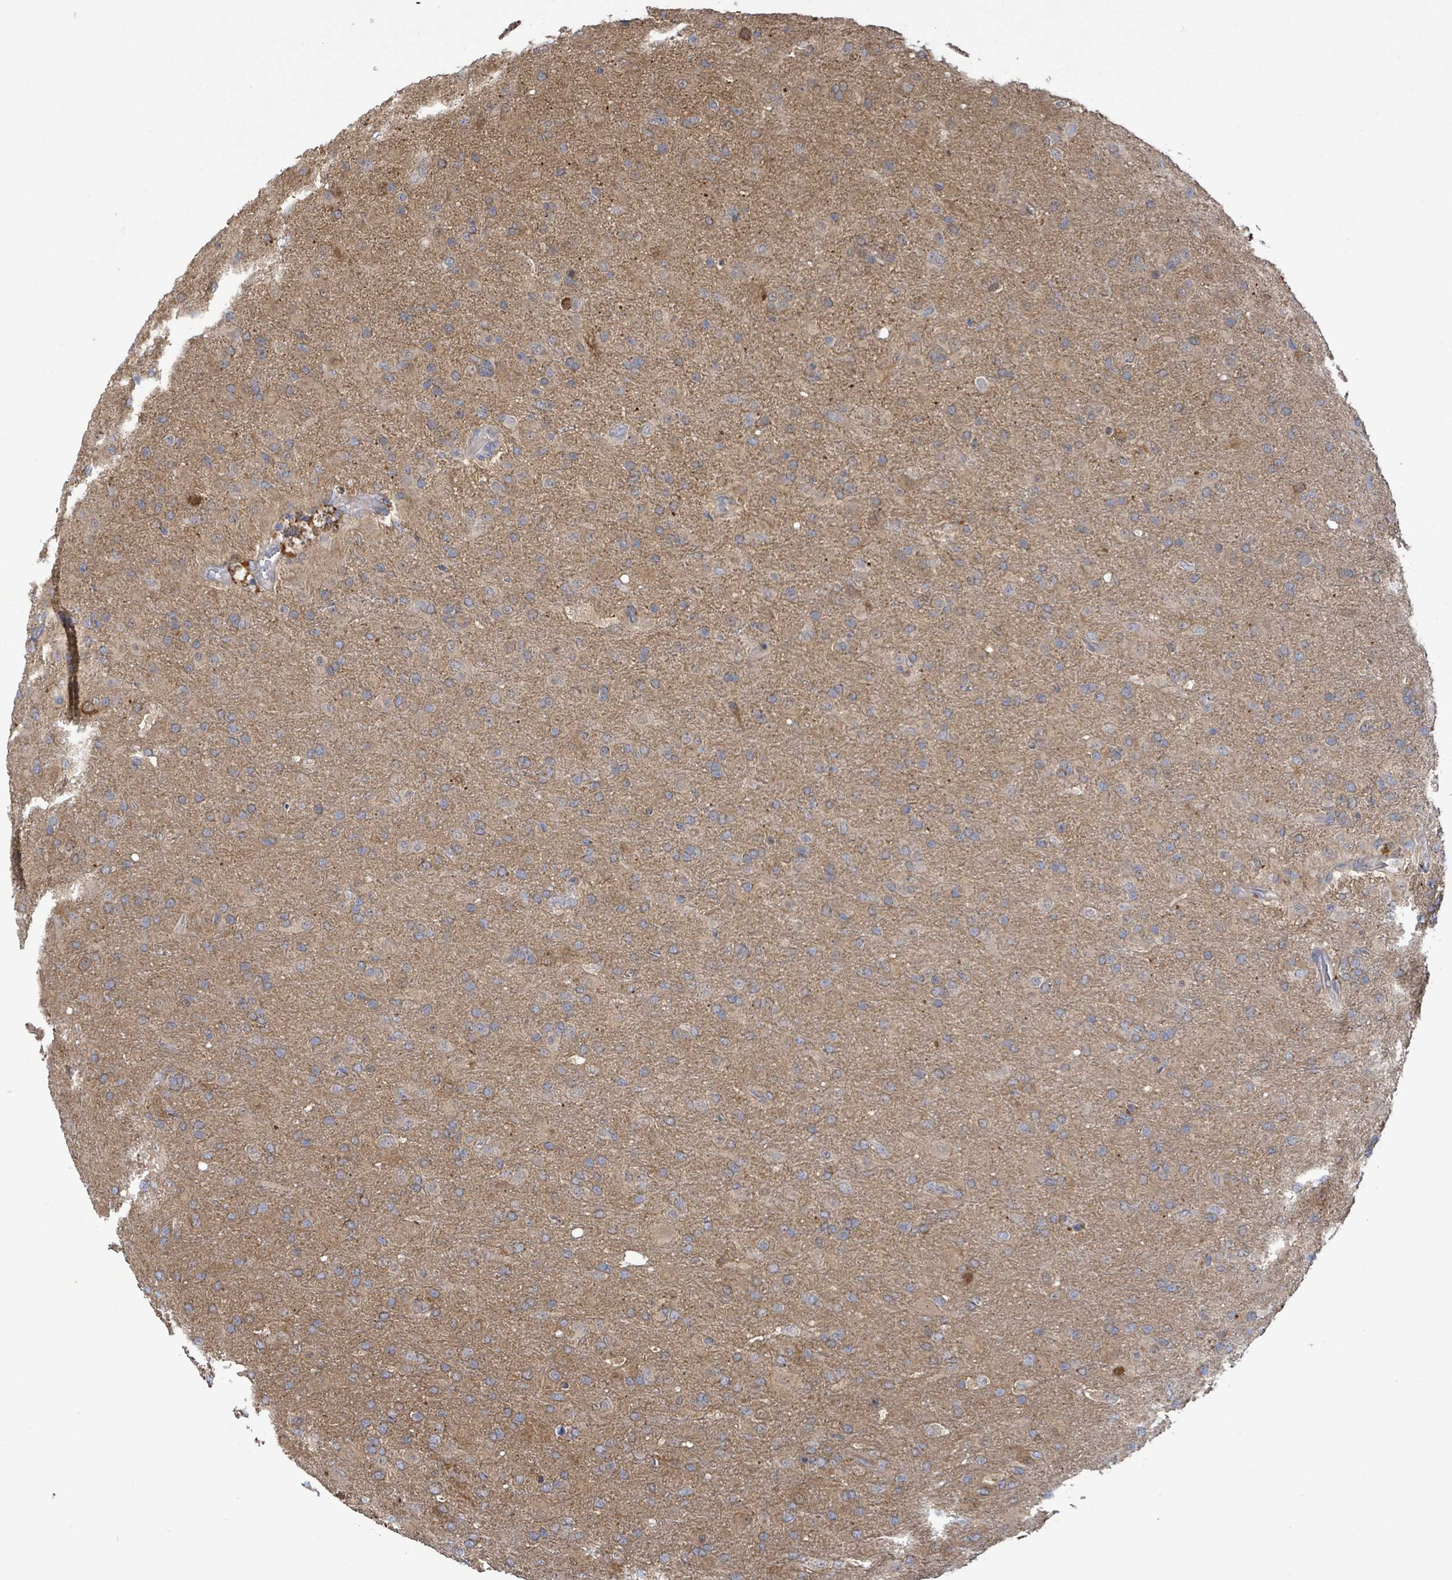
{"staining": {"intensity": "negative", "quantity": "none", "location": "none"}, "tissue": "glioma", "cell_type": "Tumor cells", "image_type": "cancer", "snomed": [{"axis": "morphology", "description": "Glioma, malignant, Low grade"}, {"axis": "topography", "description": "Brain"}], "caption": "Immunohistochemical staining of human malignant glioma (low-grade) shows no significant staining in tumor cells.", "gene": "PGAM1", "patient": {"sex": "male", "age": 65}}